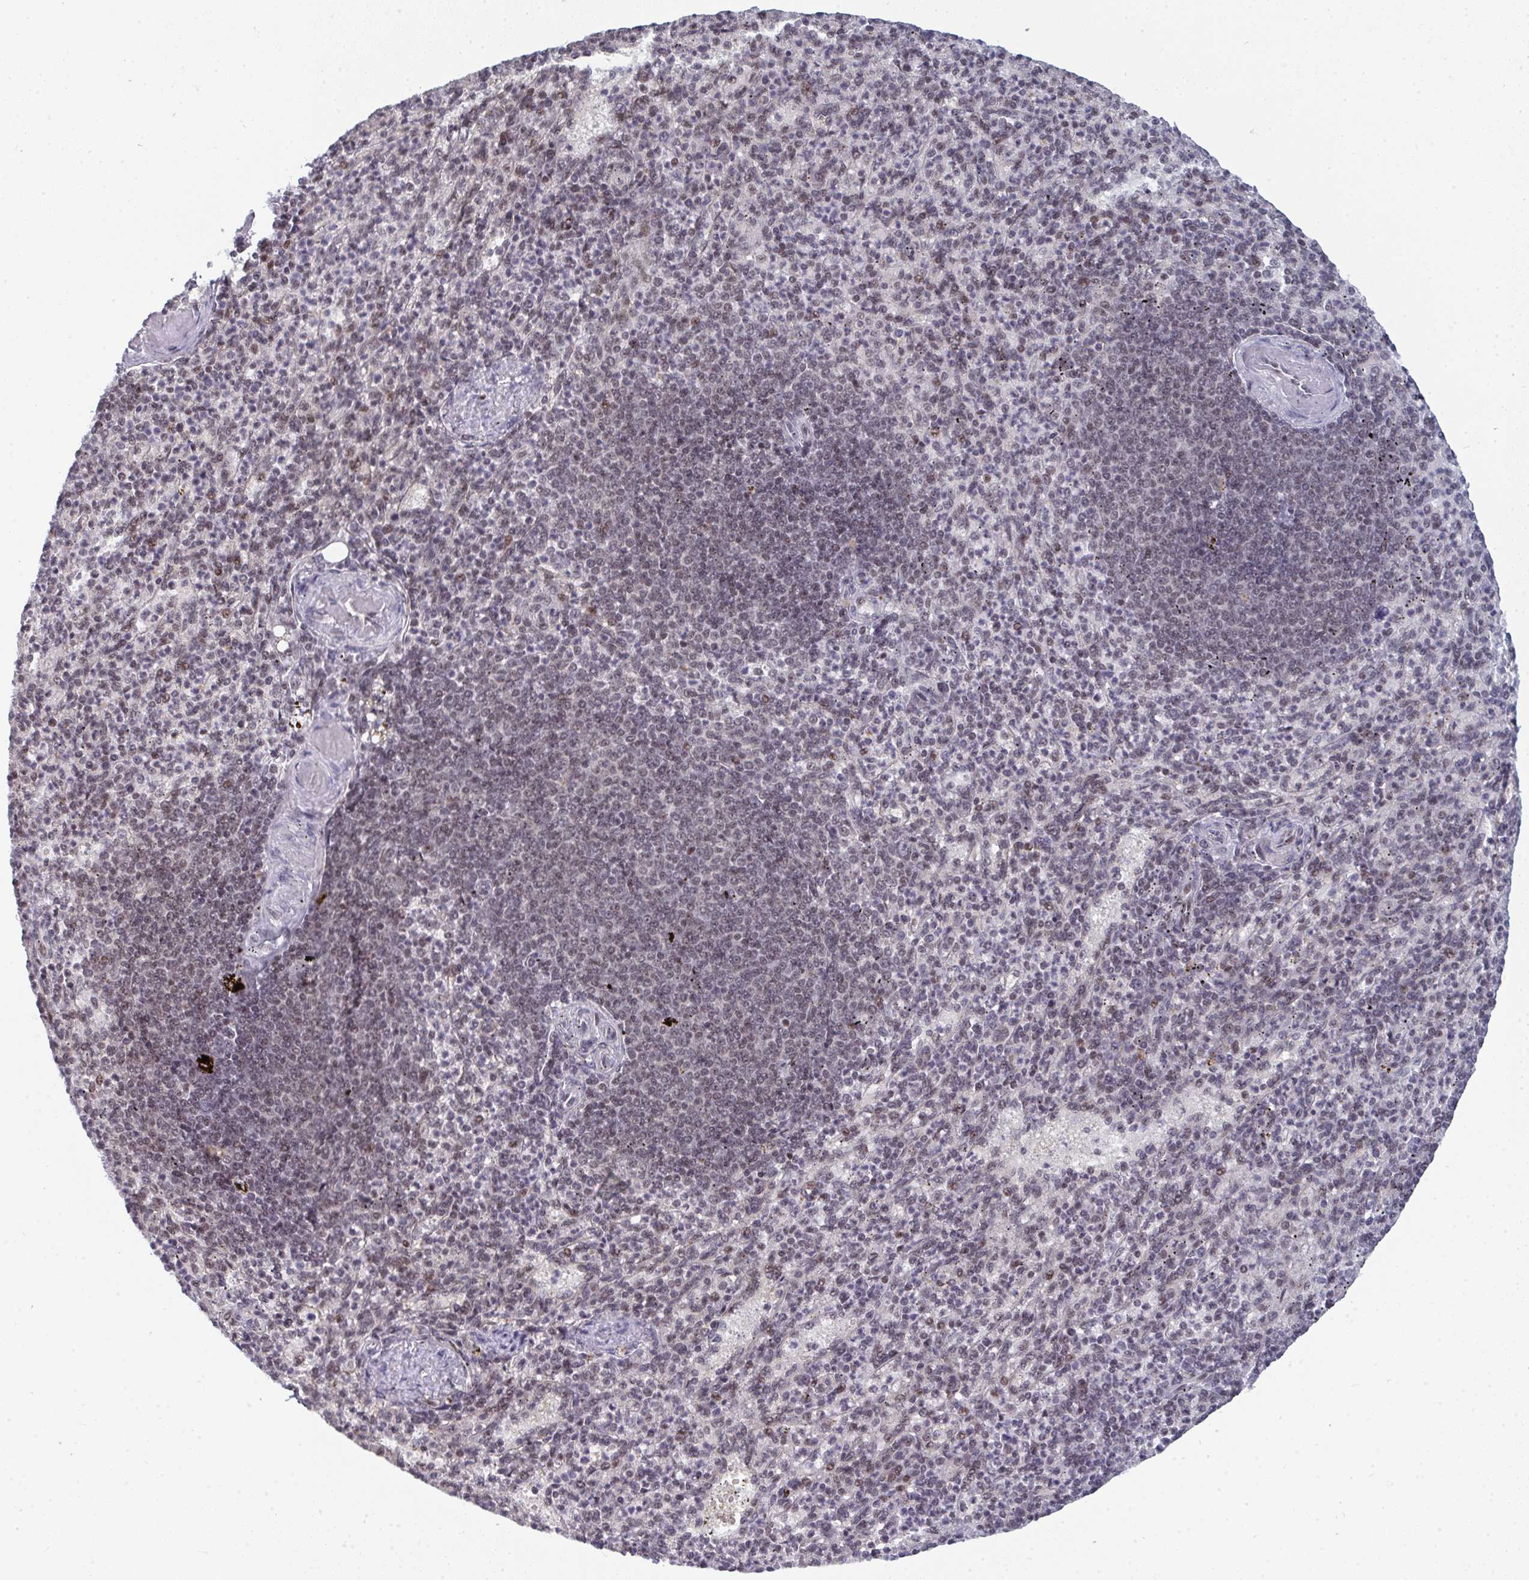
{"staining": {"intensity": "weak", "quantity": ">75%", "location": "nuclear"}, "tissue": "spleen", "cell_type": "Cells in red pulp", "image_type": "normal", "snomed": [{"axis": "morphology", "description": "Normal tissue, NOS"}, {"axis": "topography", "description": "Spleen"}], "caption": "Protein analysis of unremarkable spleen exhibits weak nuclear positivity in about >75% of cells in red pulp. The staining was performed using DAB (3,3'-diaminobenzidine) to visualize the protein expression in brown, while the nuclei were stained in blue with hematoxylin (Magnification: 20x).", "gene": "ATF1", "patient": {"sex": "female", "age": 74}}